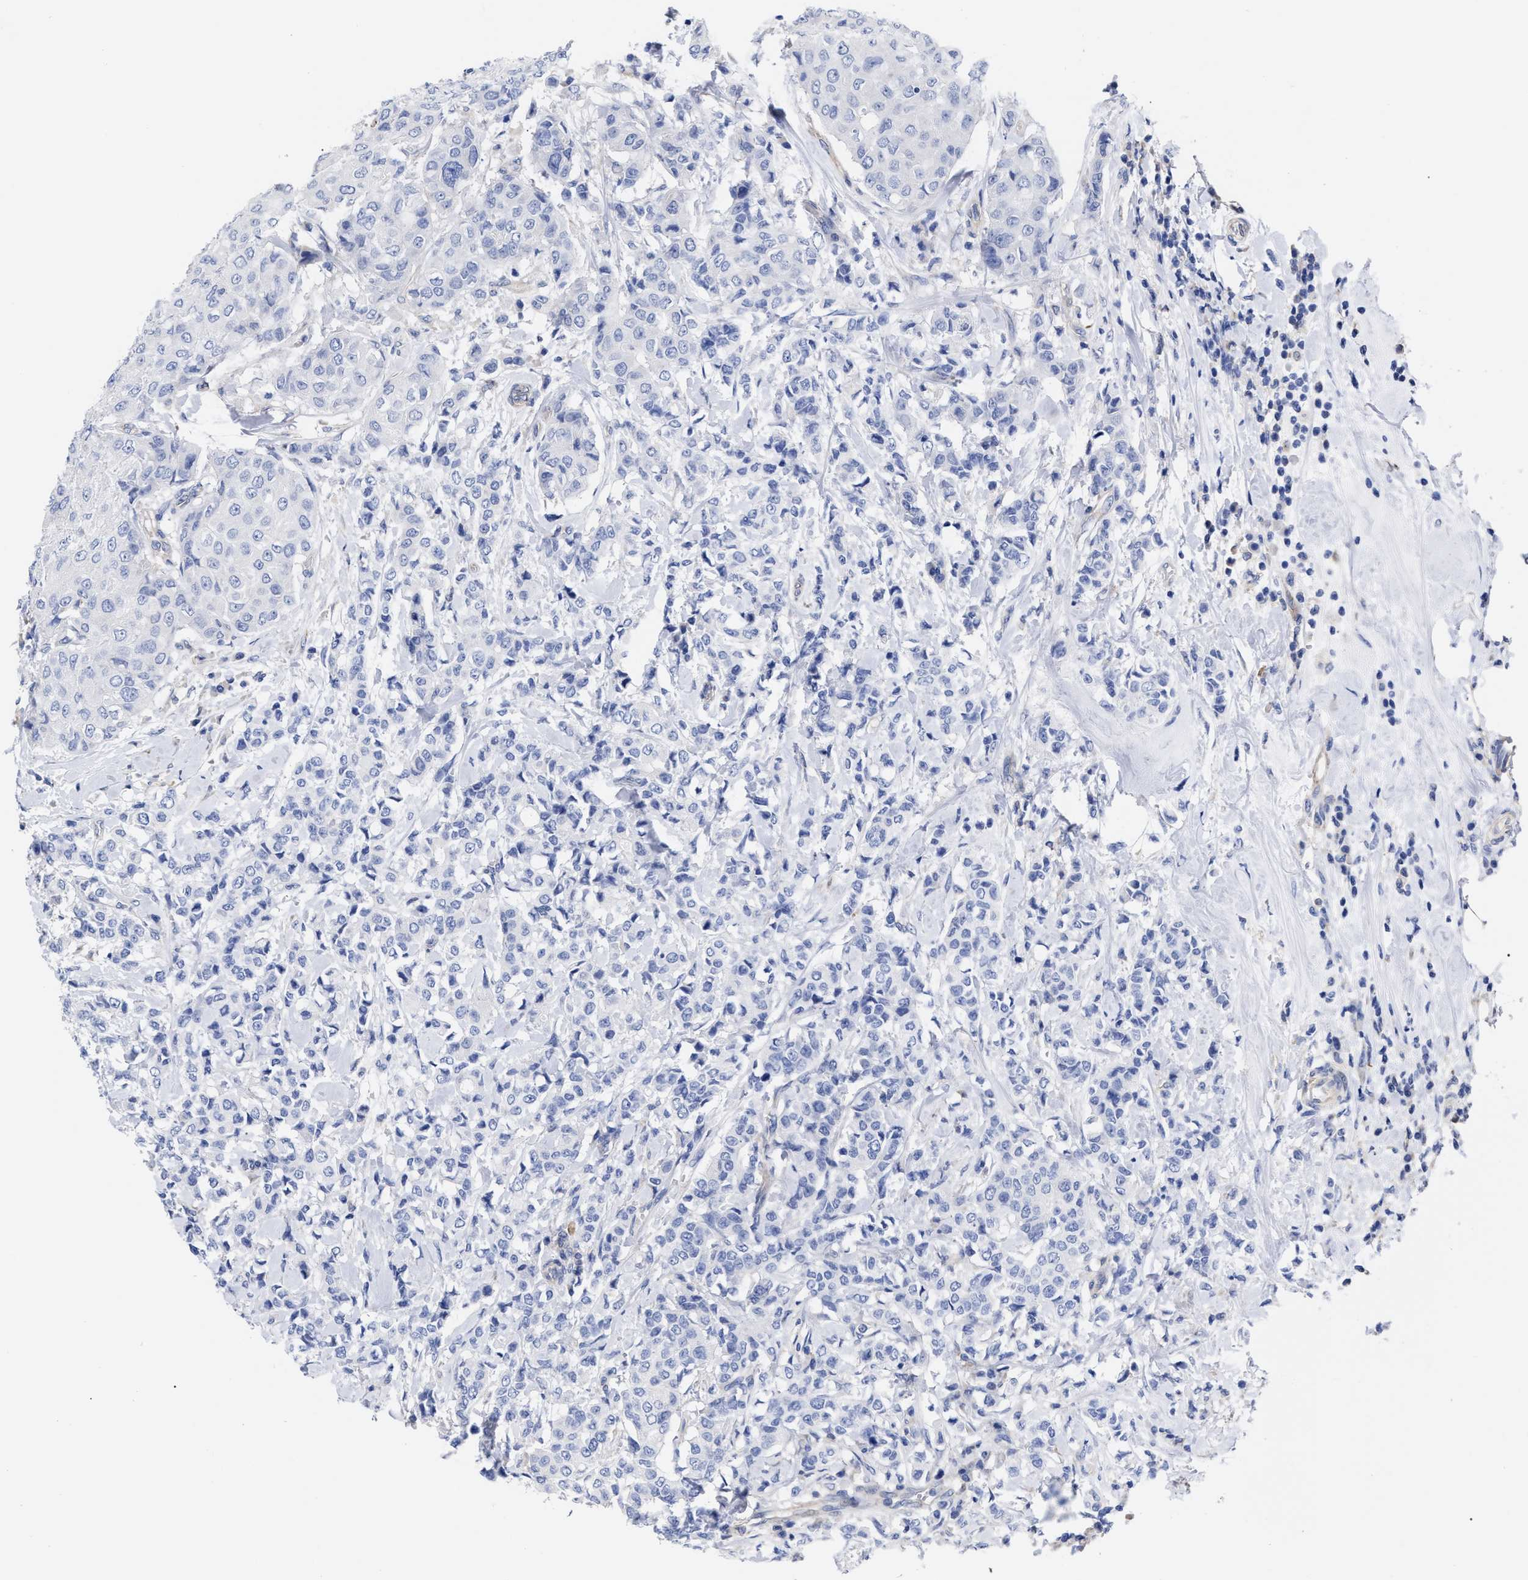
{"staining": {"intensity": "negative", "quantity": "none", "location": "none"}, "tissue": "breast cancer", "cell_type": "Tumor cells", "image_type": "cancer", "snomed": [{"axis": "morphology", "description": "Duct carcinoma"}, {"axis": "topography", "description": "Breast"}], "caption": "This is an immunohistochemistry image of human breast invasive ductal carcinoma. There is no positivity in tumor cells.", "gene": "IRAG2", "patient": {"sex": "female", "age": 27}}